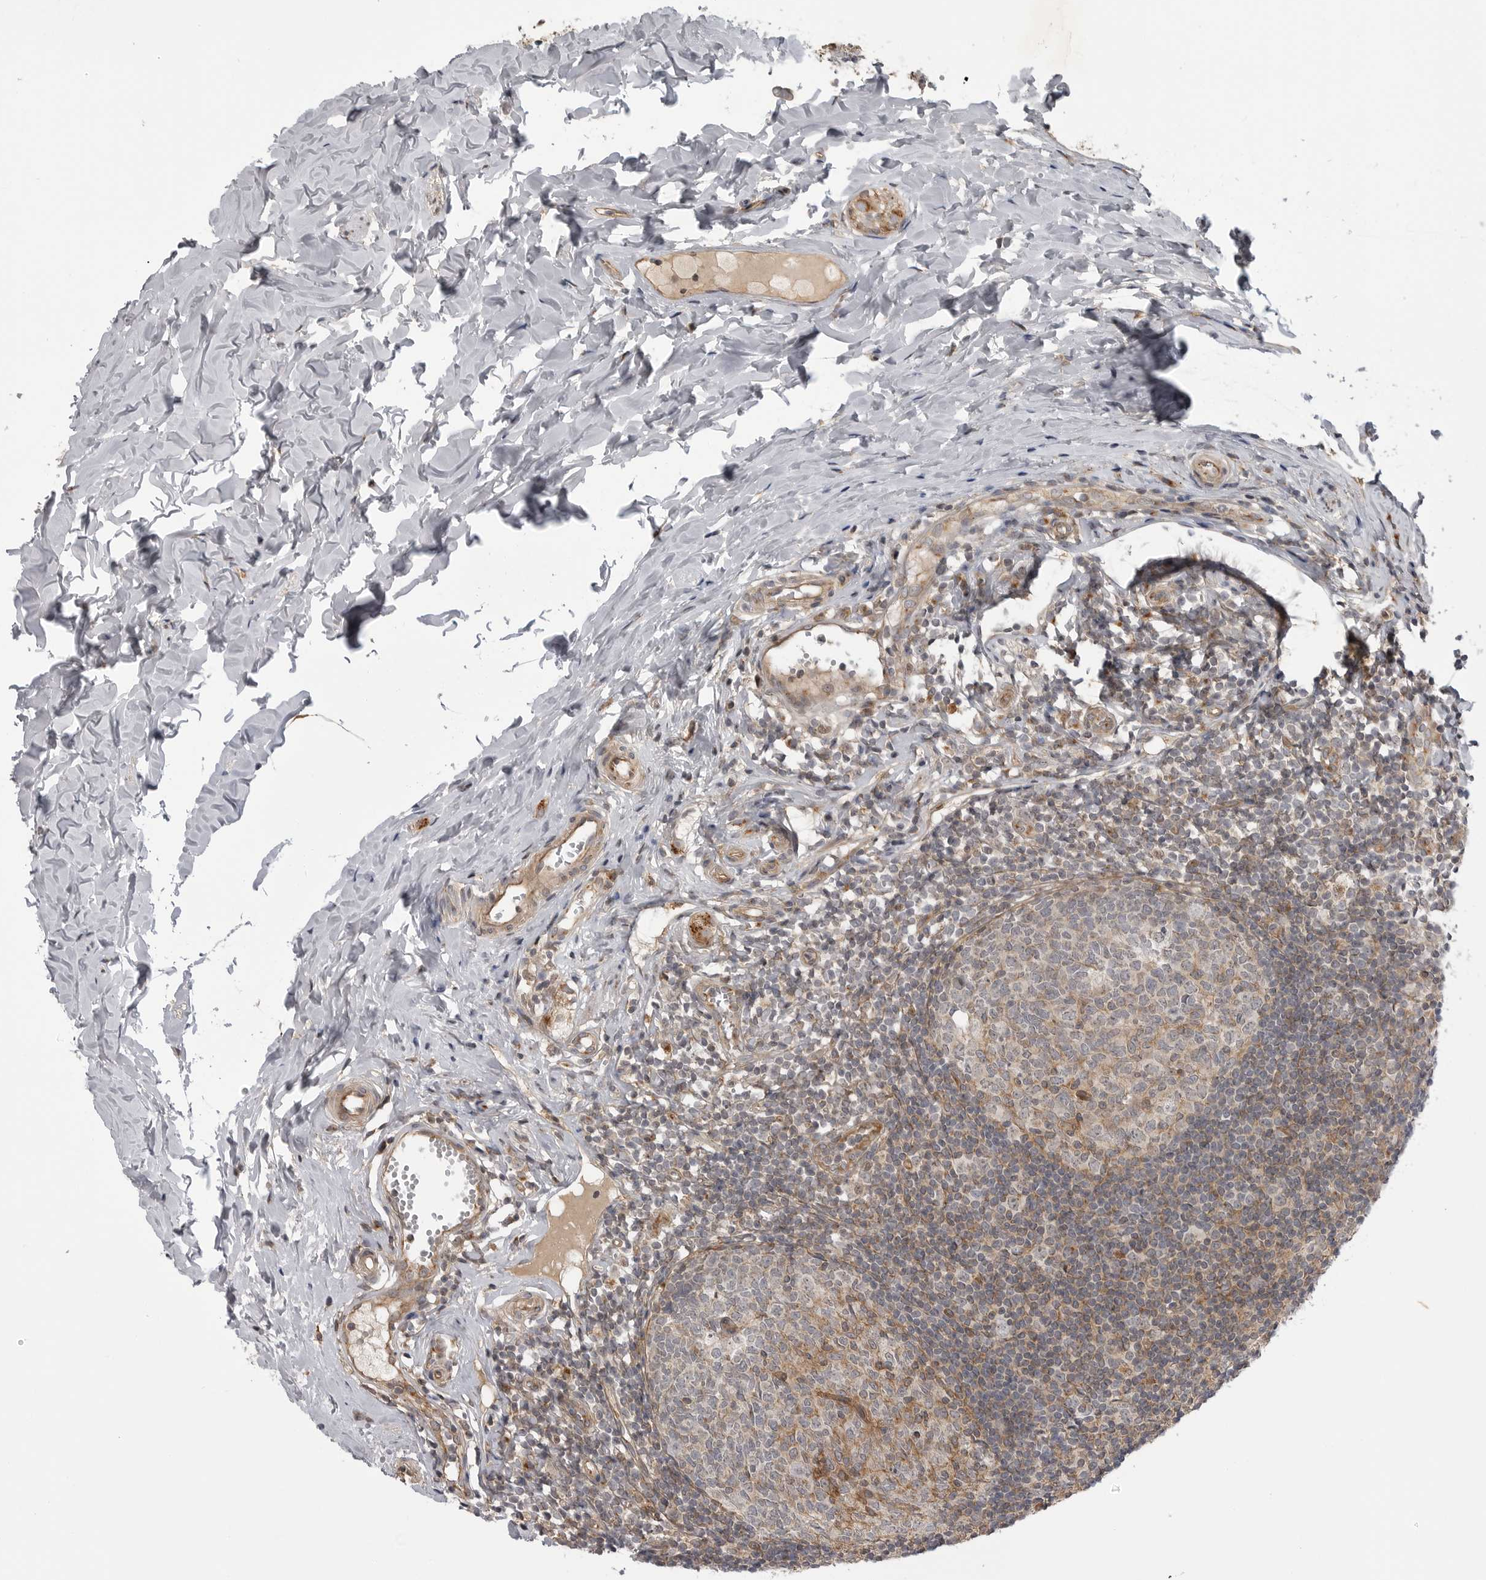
{"staining": {"intensity": "strong", "quantity": ">75%", "location": "cytoplasmic/membranous"}, "tissue": "appendix", "cell_type": "Glandular cells", "image_type": "normal", "snomed": [{"axis": "morphology", "description": "Normal tissue, NOS"}, {"axis": "topography", "description": "Appendix"}], "caption": "Immunohistochemical staining of normal appendix reveals >75% levels of strong cytoplasmic/membranous protein staining in about >75% of glandular cells. (DAB = brown stain, brightfield microscopy at high magnification).", "gene": "LRRC45", "patient": {"sex": "female", "age": 20}}